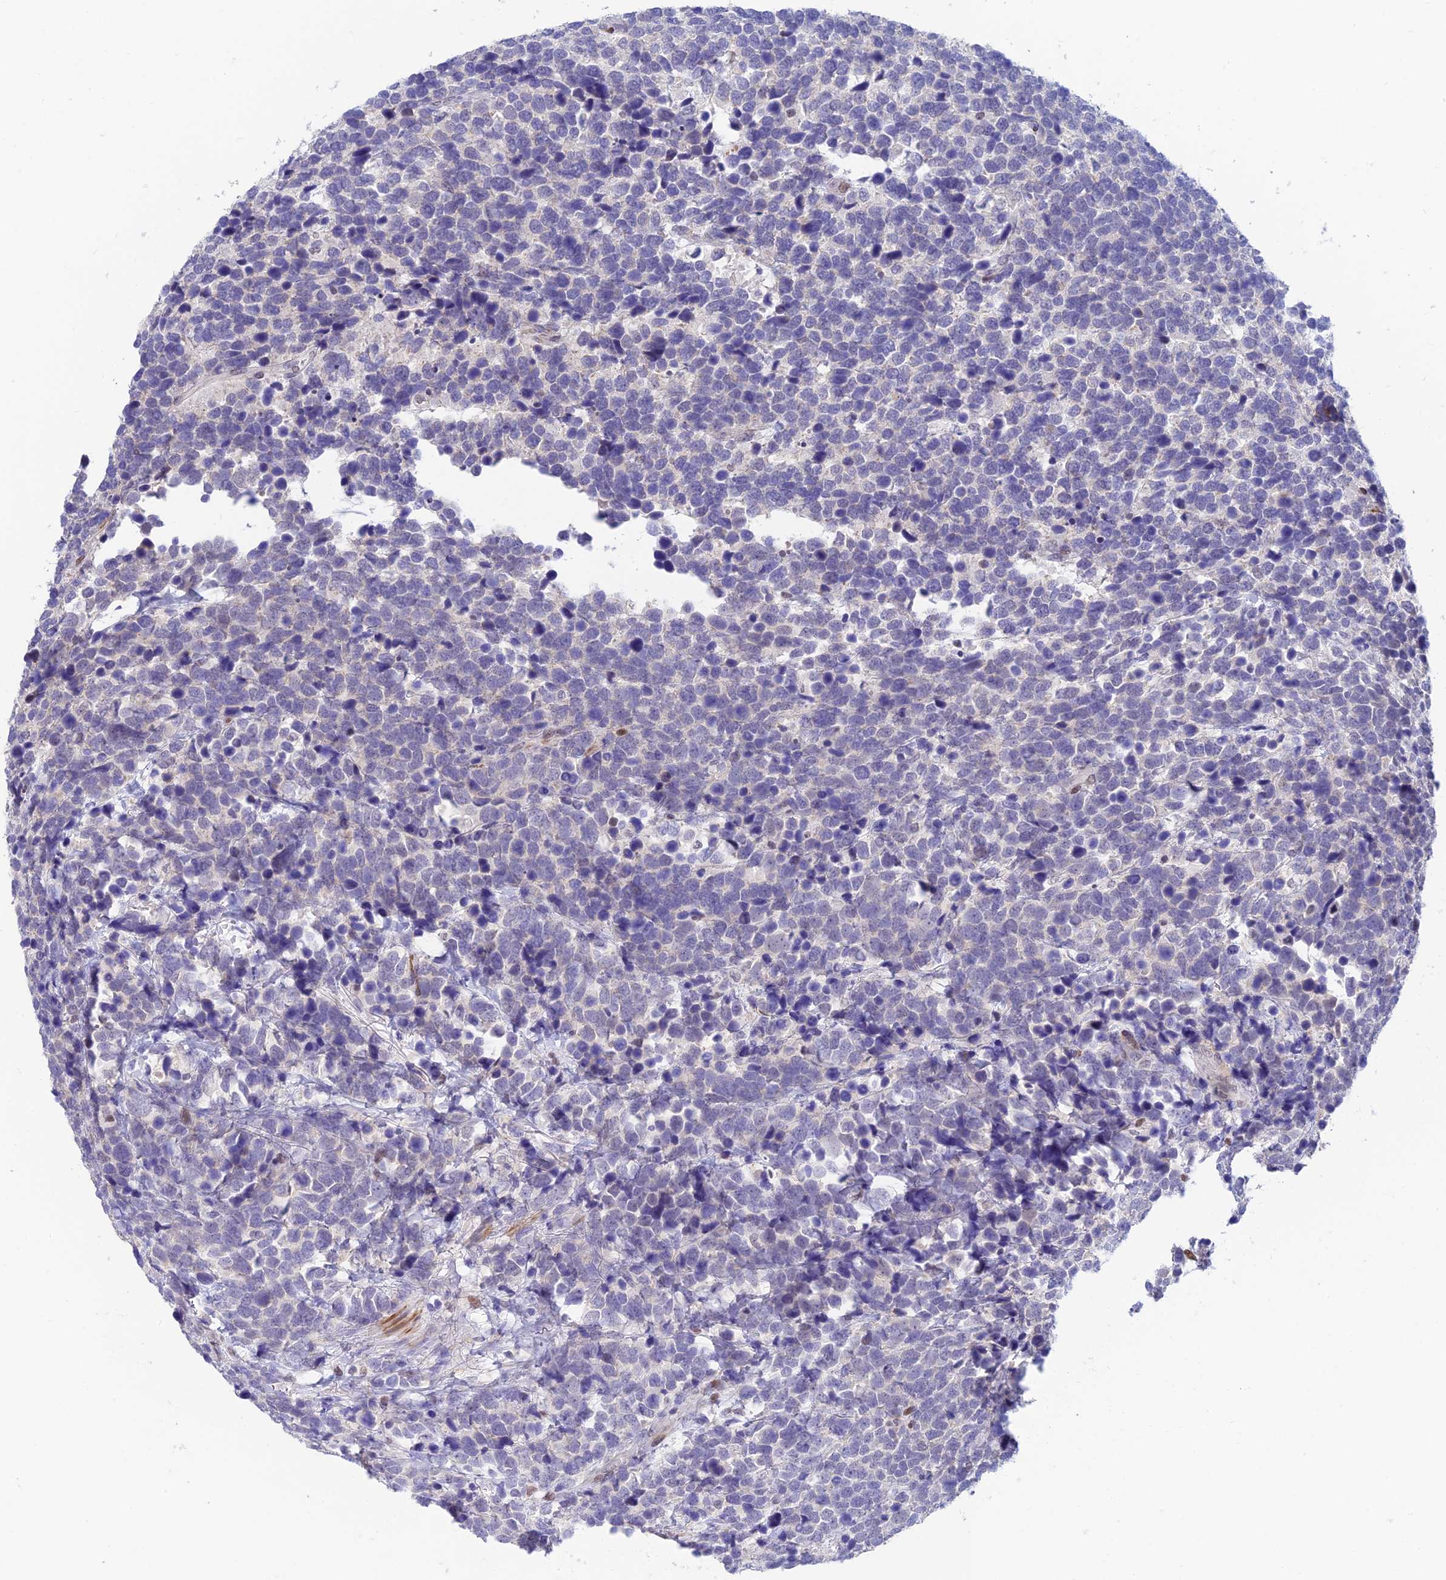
{"staining": {"intensity": "negative", "quantity": "none", "location": "none"}, "tissue": "urothelial cancer", "cell_type": "Tumor cells", "image_type": "cancer", "snomed": [{"axis": "morphology", "description": "Urothelial carcinoma, High grade"}, {"axis": "topography", "description": "Urinary bladder"}], "caption": "High-grade urothelial carcinoma was stained to show a protein in brown. There is no significant positivity in tumor cells.", "gene": "CLK4", "patient": {"sex": "female", "age": 82}}